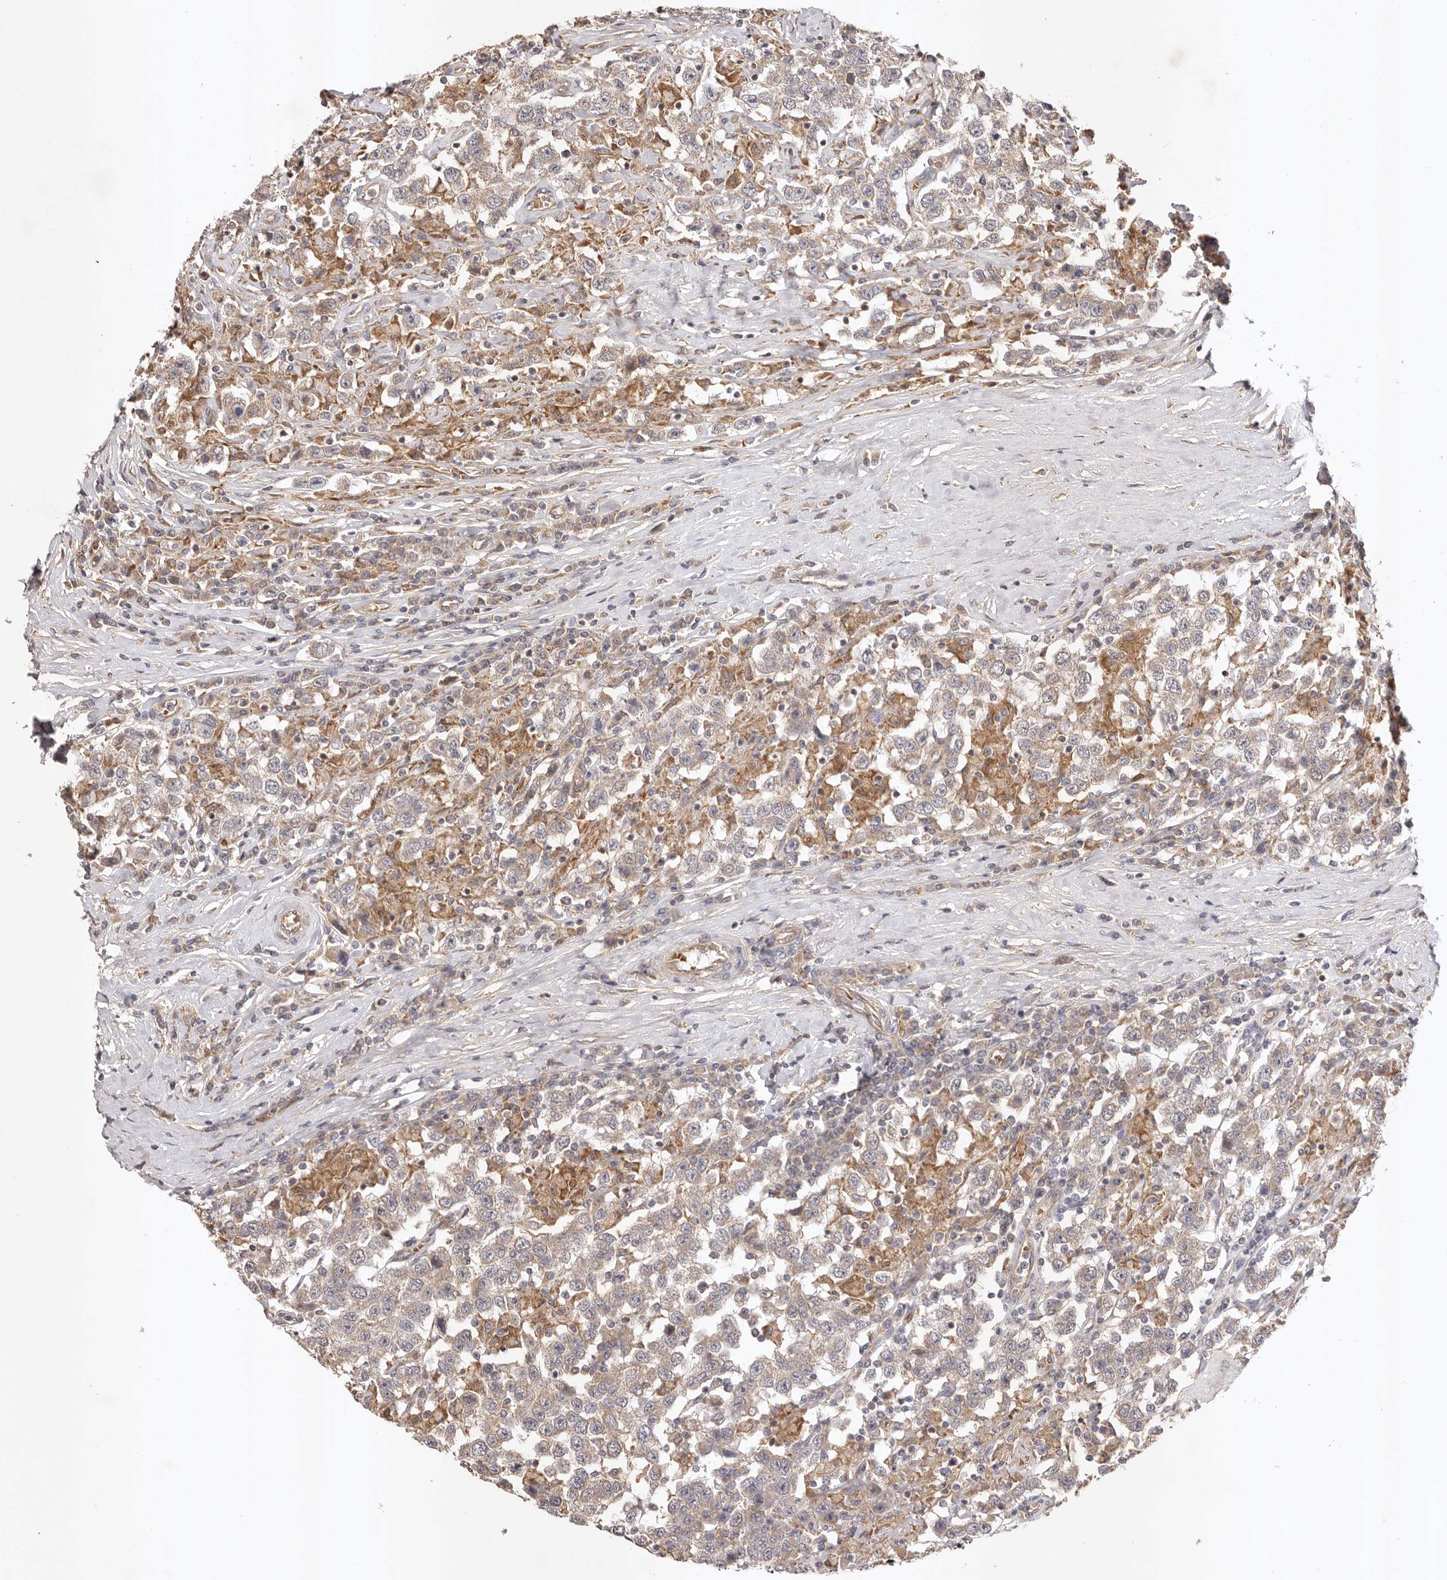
{"staining": {"intensity": "weak", "quantity": ">75%", "location": "cytoplasmic/membranous"}, "tissue": "testis cancer", "cell_type": "Tumor cells", "image_type": "cancer", "snomed": [{"axis": "morphology", "description": "Seminoma, NOS"}, {"axis": "topography", "description": "Testis"}], "caption": "Weak cytoplasmic/membranous protein positivity is identified in about >75% of tumor cells in testis cancer (seminoma).", "gene": "UBR2", "patient": {"sex": "male", "age": 41}}